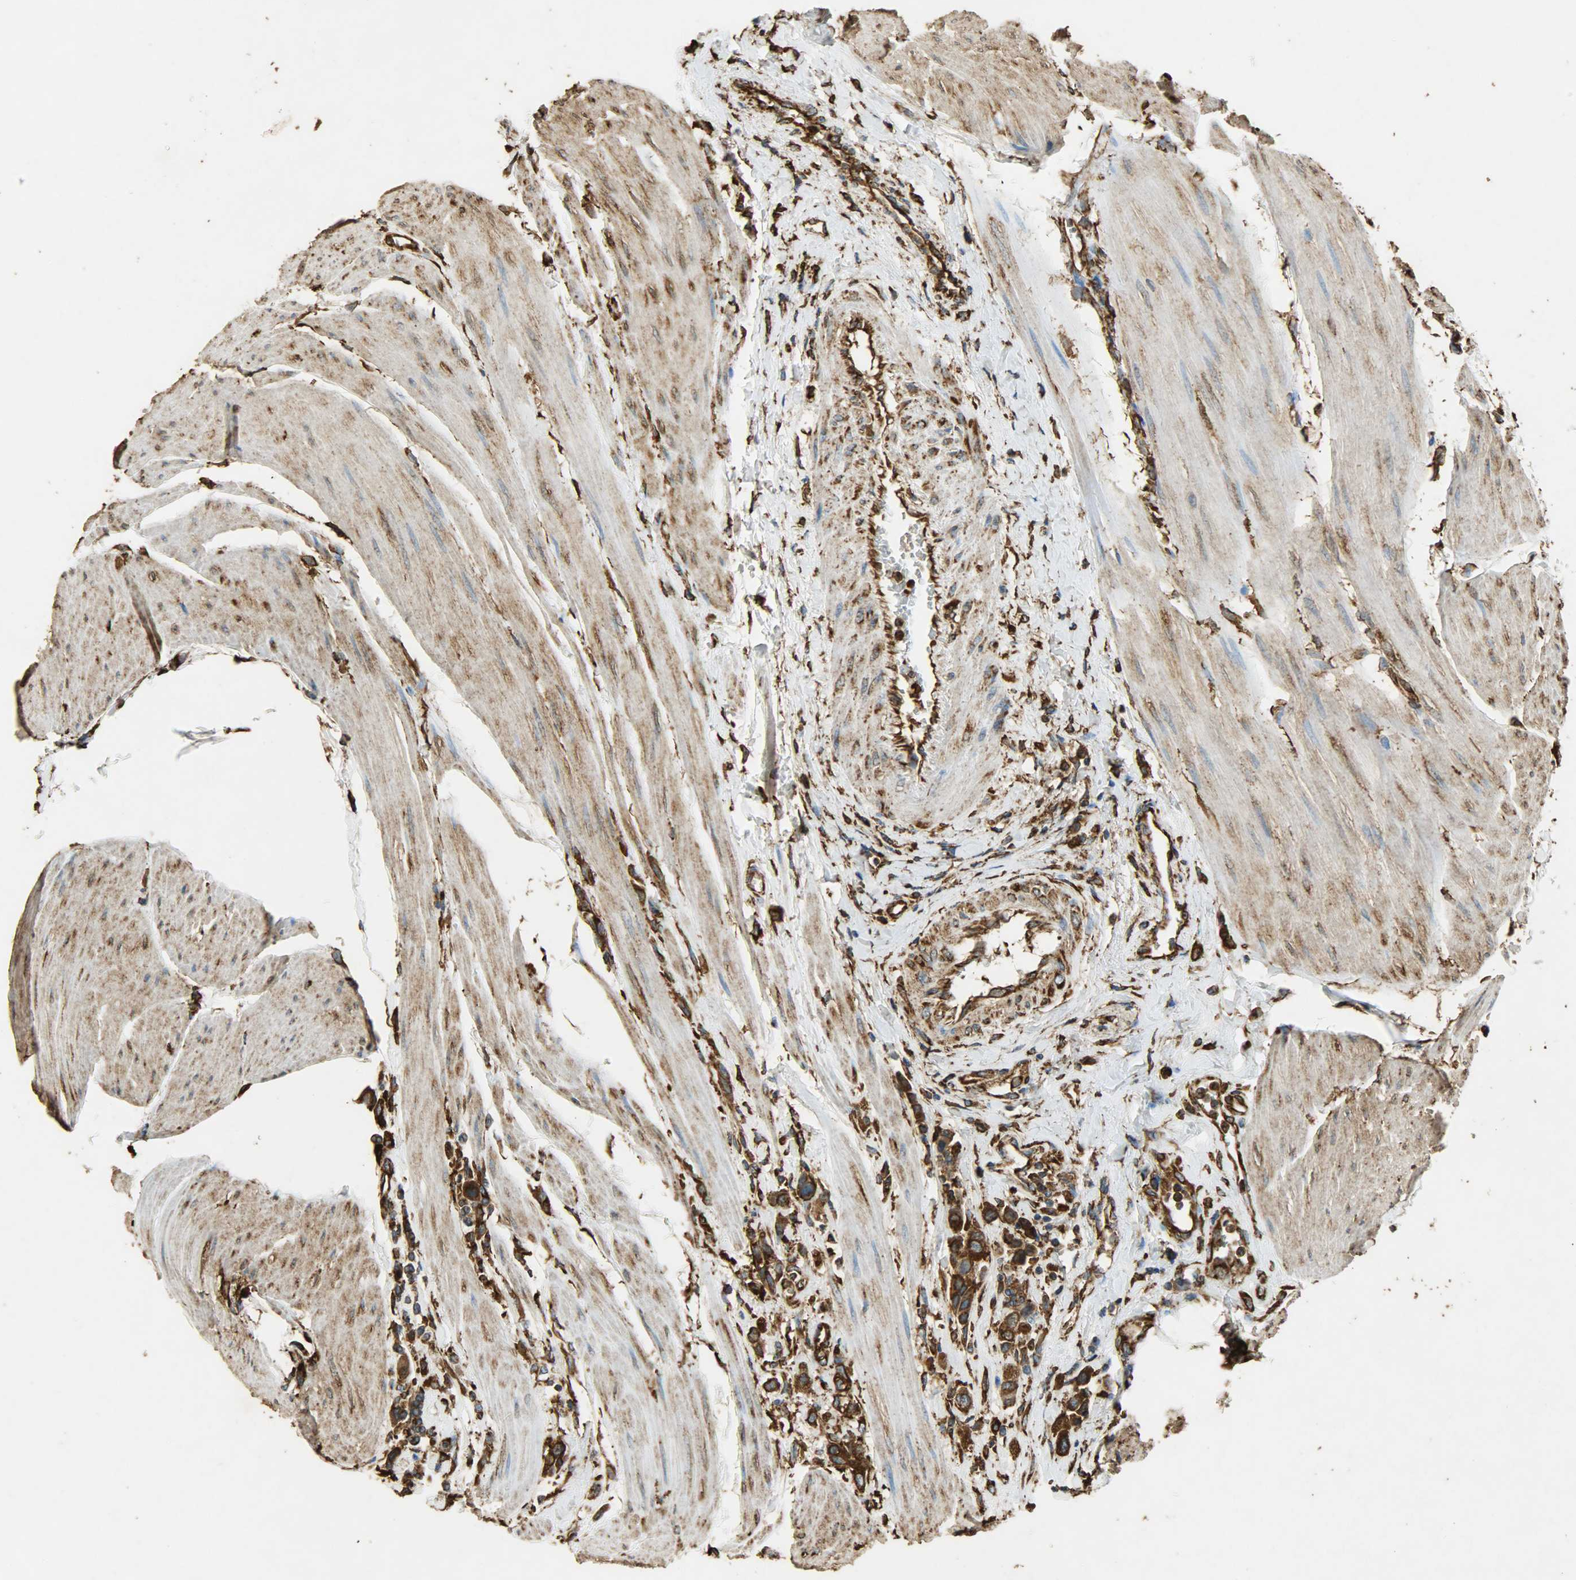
{"staining": {"intensity": "strong", "quantity": ">75%", "location": "cytoplasmic/membranous"}, "tissue": "urothelial cancer", "cell_type": "Tumor cells", "image_type": "cancer", "snomed": [{"axis": "morphology", "description": "Urothelial carcinoma, High grade"}, {"axis": "topography", "description": "Urinary bladder"}], "caption": "Immunohistochemical staining of human high-grade urothelial carcinoma shows strong cytoplasmic/membranous protein expression in approximately >75% of tumor cells. (Brightfield microscopy of DAB IHC at high magnification).", "gene": "HSP90B1", "patient": {"sex": "male", "age": 50}}